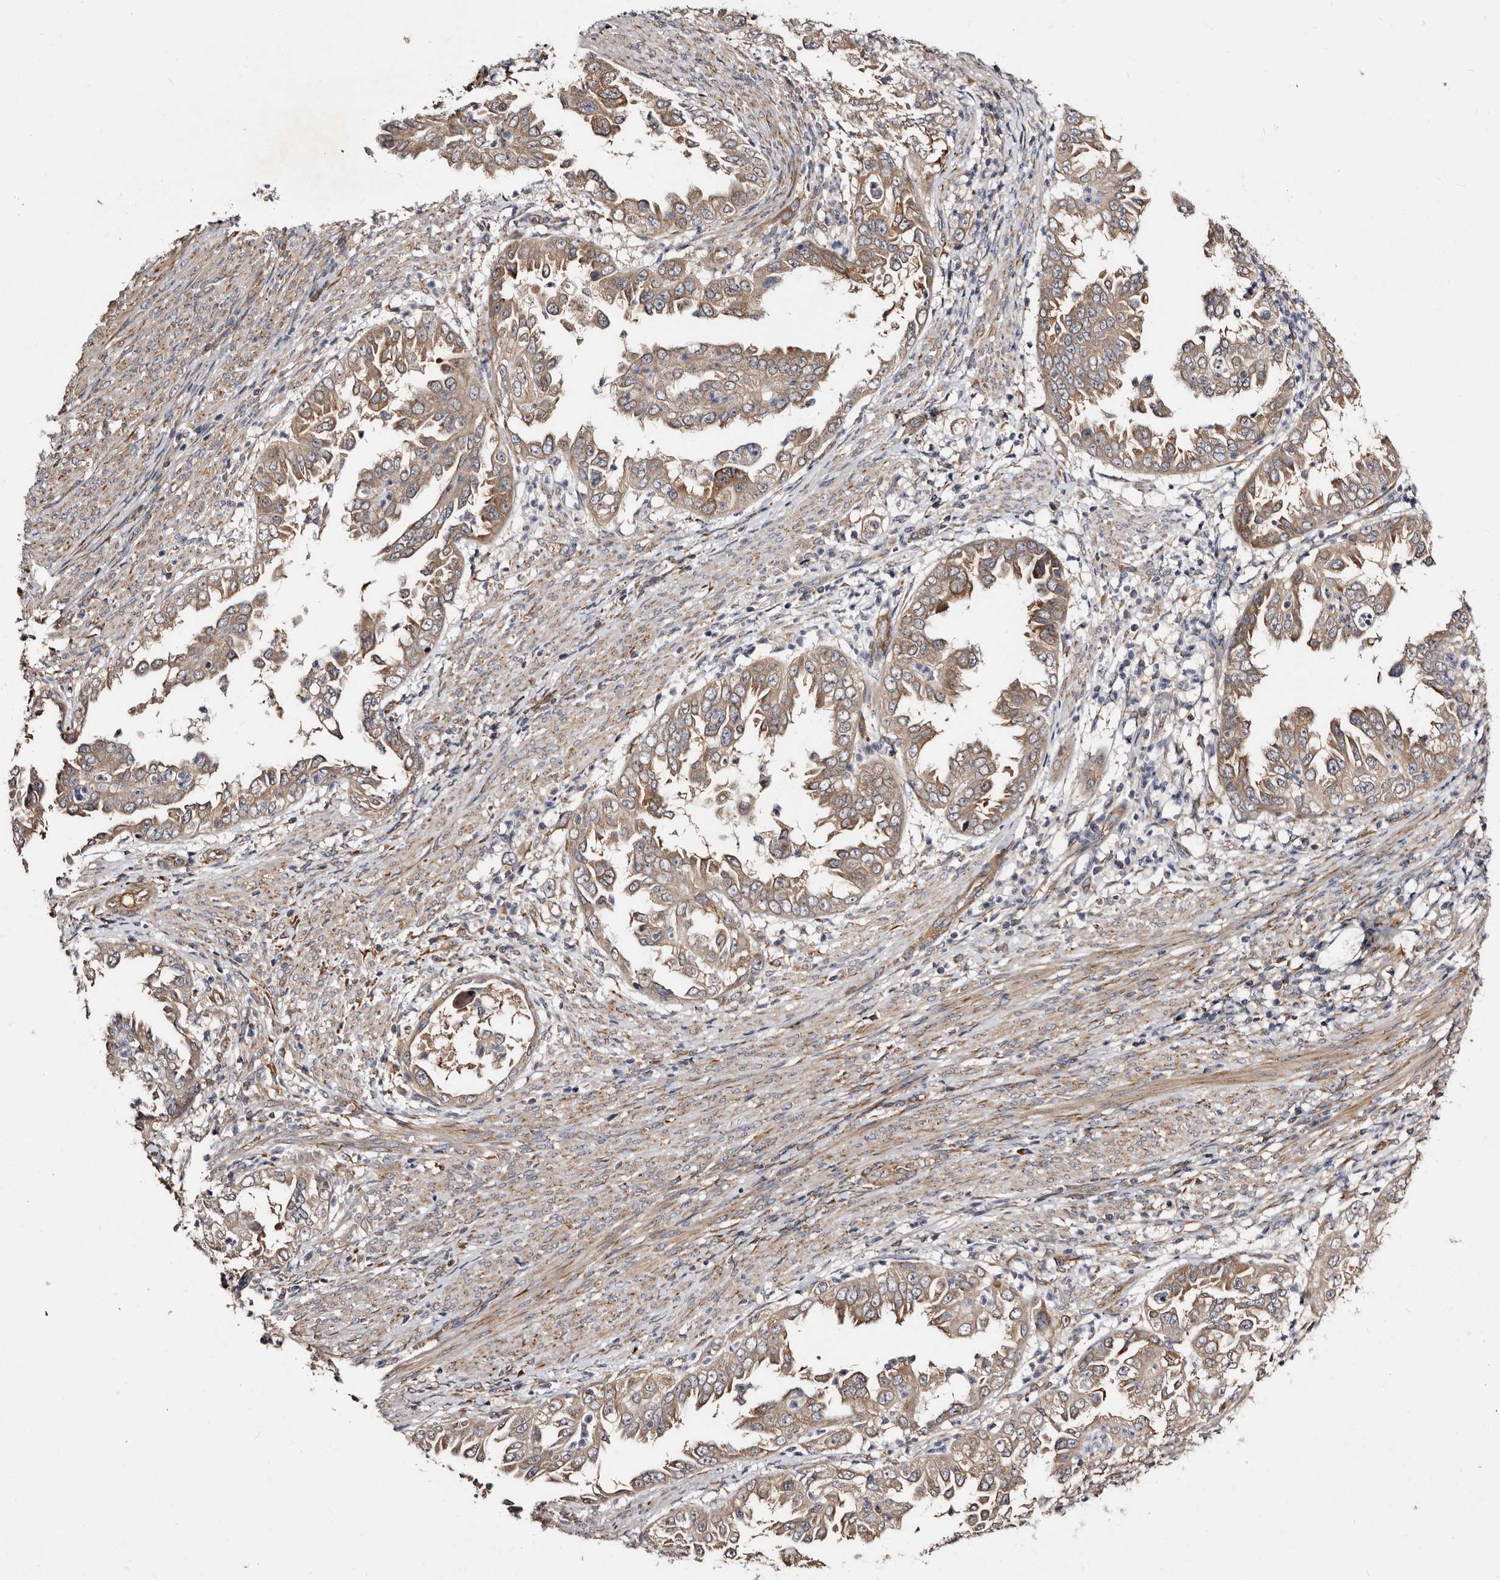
{"staining": {"intensity": "moderate", "quantity": ">75%", "location": "cytoplasmic/membranous"}, "tissue": "endometrial cancer", "cell_type": "Tumor cells", "image_type": "cancer", "snomed": [{"axis": "morphology", "description": "Adenocarcinoma, NOS"}, {"axis": "topography", "description": "Endometrium"}], "caption": "The image exhibits a brown stain indicating the presence of a protein in the cytoplasmic/membranous of tumor cells in endometrial cancer.", "gene": "TBC1D22B", "patient": {"sex": "female", "age": 85}}